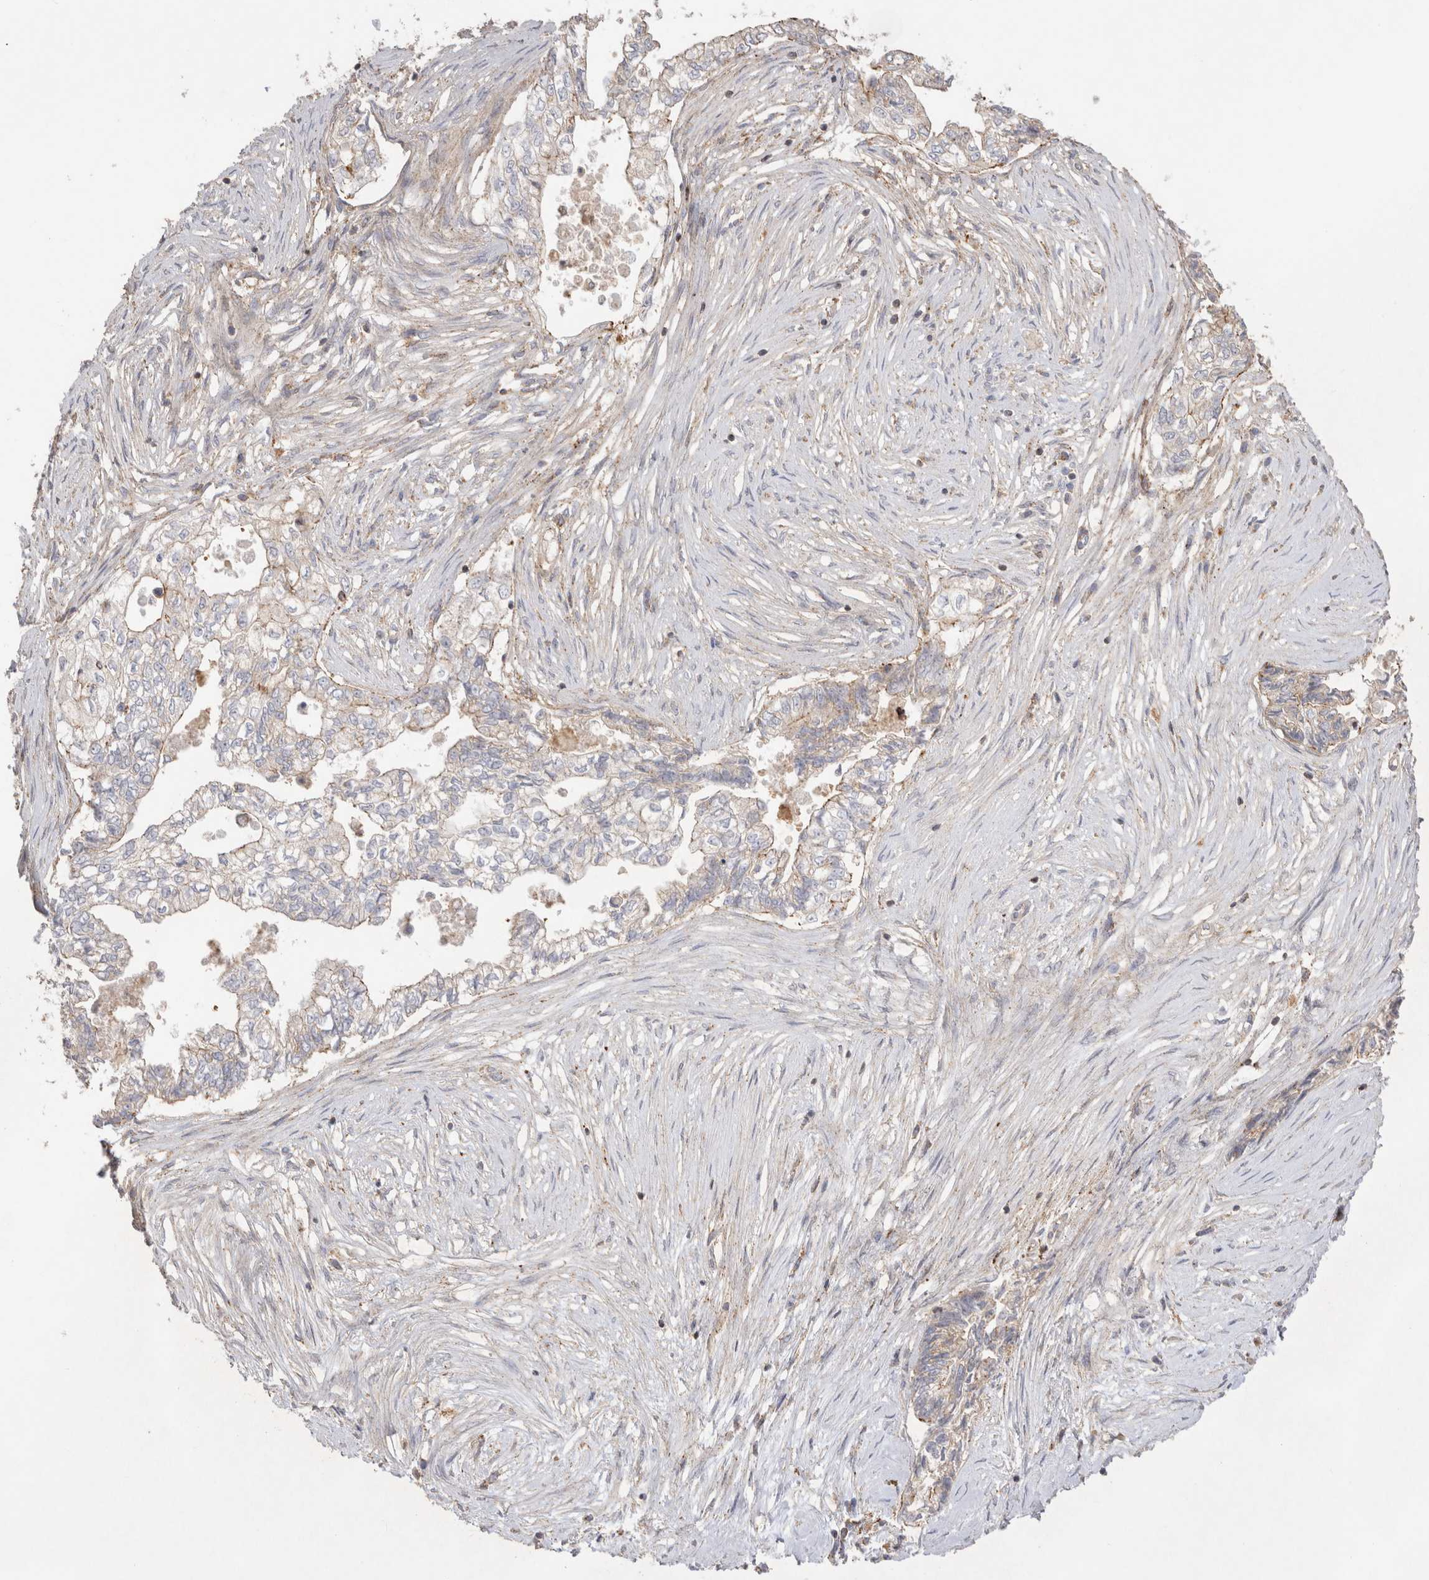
{"staining": {"intensity": "moderate", "quantity": "<25%", "location": "cytoplasmic/membranous"}, "tissue": "pancreatic cancer", "cell_type": "Tumor cells", "image_type": "cancer", "snomed": [{"axis": "morphology", "description": "Adenocarcinoma, NOS"}, {"axis": "topography", "description": "Pancreas"}], "caption": "High-power microscopy captured an immunohistochemistry histopathology image of adenocarcinoma (pancreatic), revealing moderate cytoplasmic/membranous expression in about <25% of tumor cells.", "gene": "CHMP6", "patient": {"sex": "male", "age": 72}}